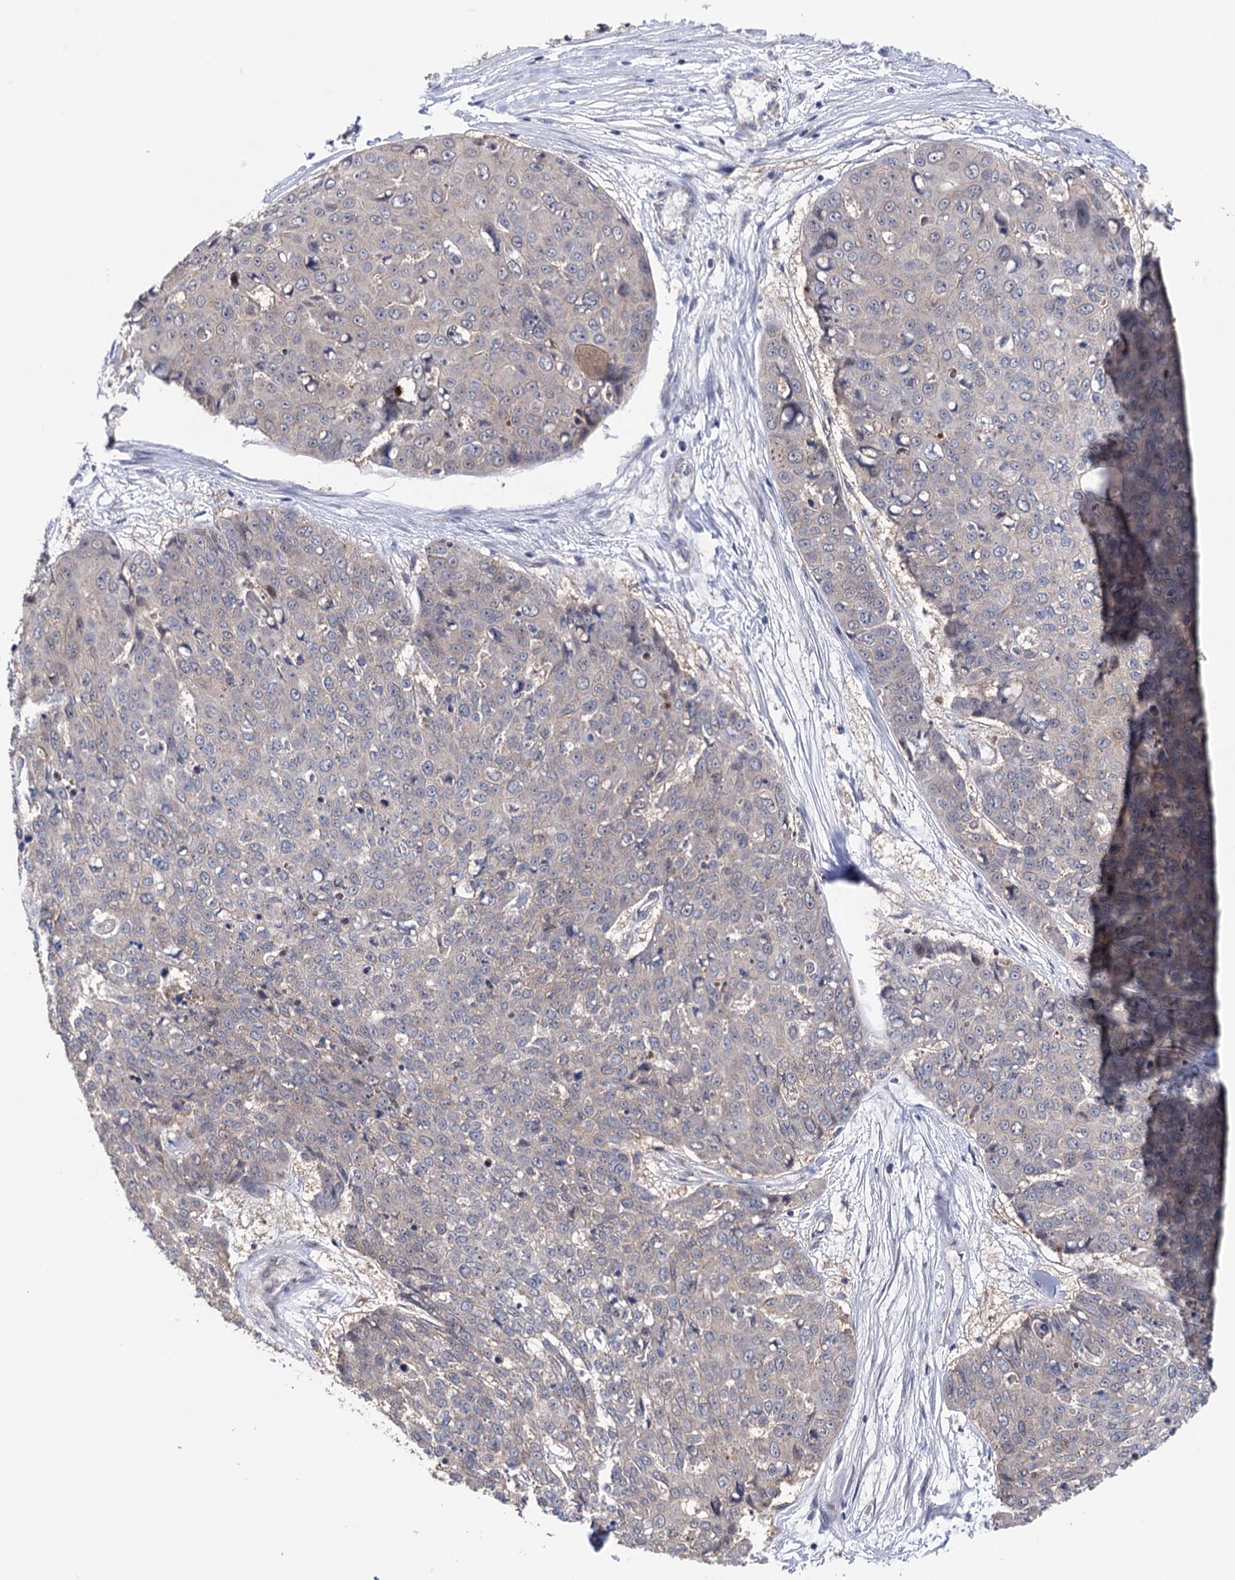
{"staining": {"intensity": "negative", "quantity": "none", "location": "none"}, "tissue": "skin cancer", "cell_type": "Tumor cells", "image_type": "cancer", "snomed": [{"axis": "morphology", "description": "Squamous cell carcinoma, NOS"}, {"axis": "topography", "description": "Skin"}], "caption": "Tumor cells are negative for brown protein staining in skin cancer (squamous cell carcinoma).", "gene": "SUCLA2", "patient": {"sex": "male", "age": 71}}